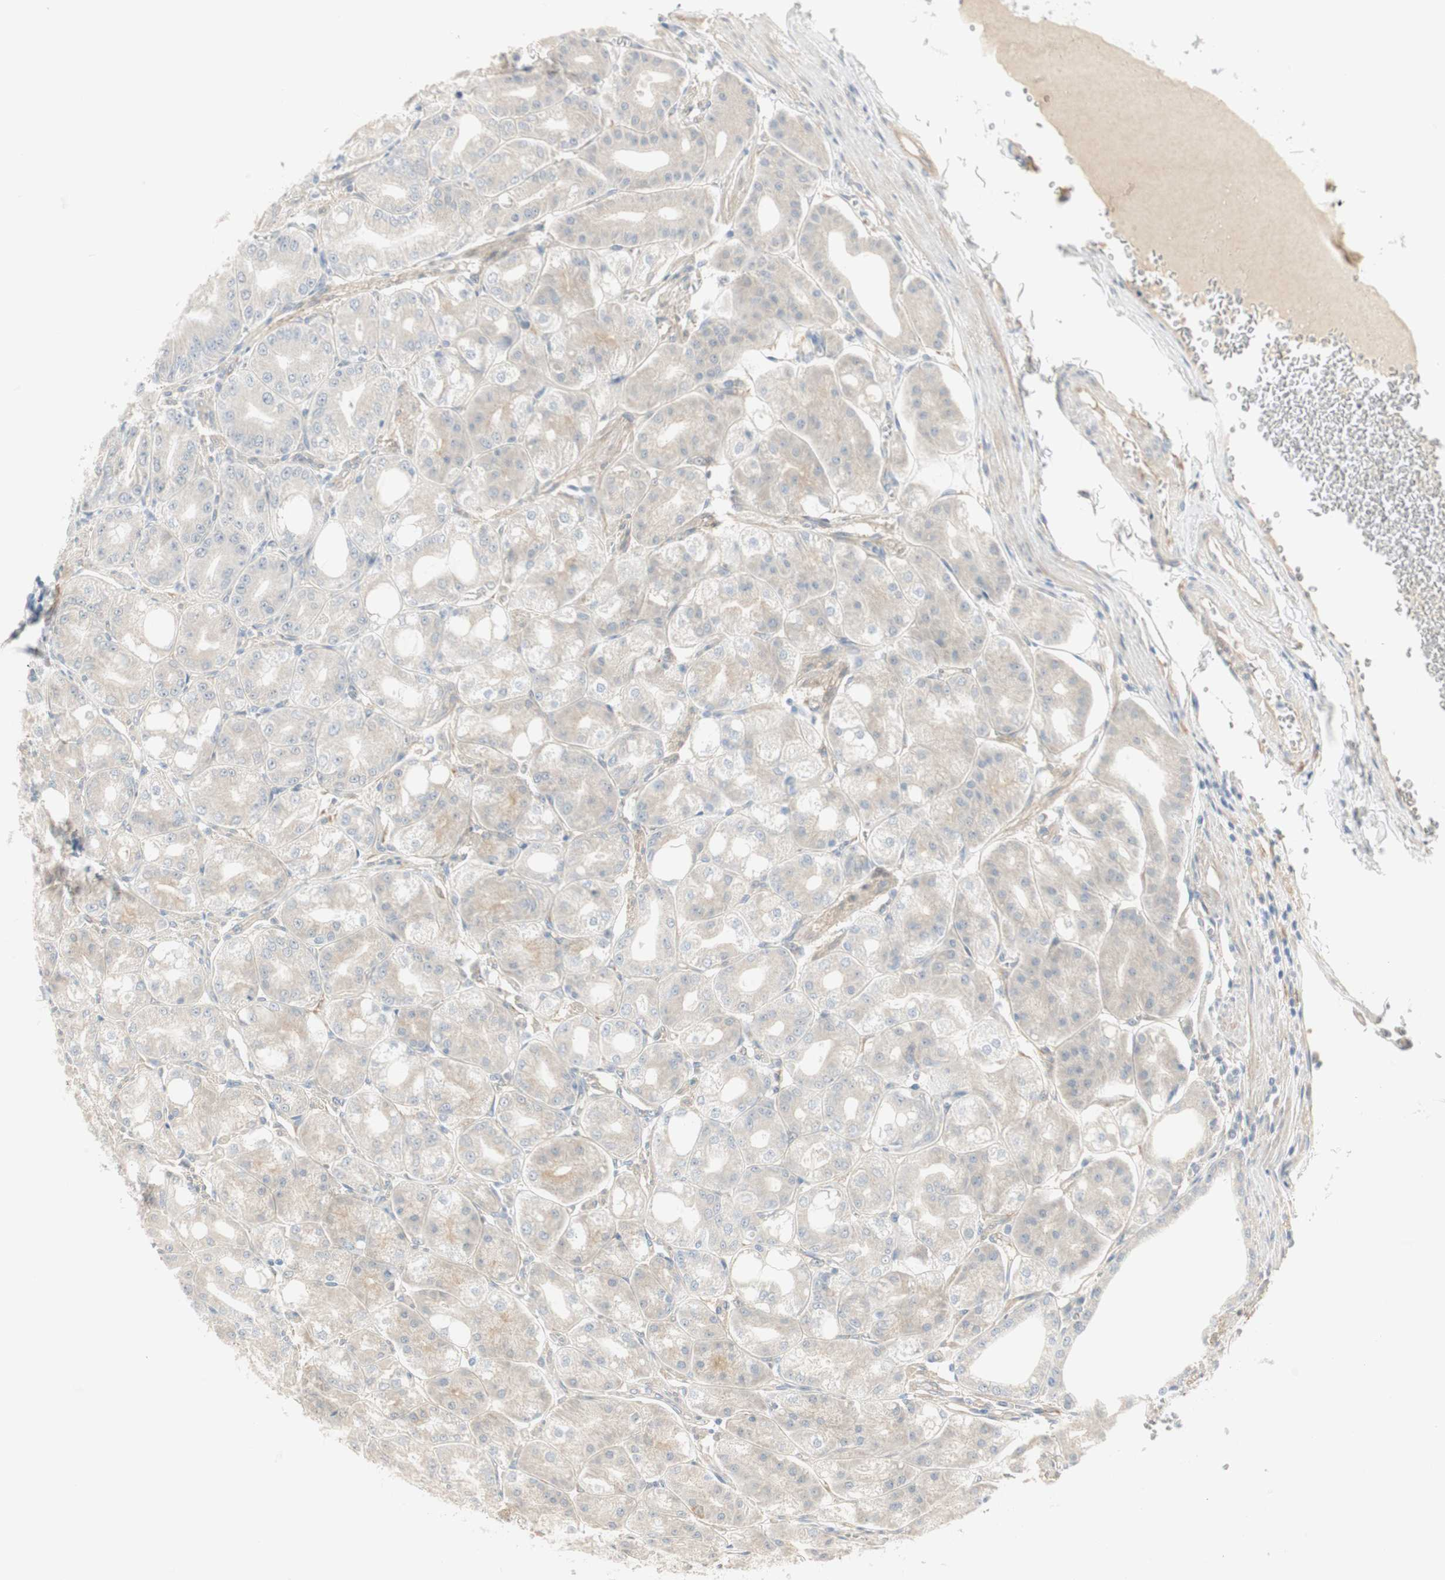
{"staining": {"intensity": "weak", "quantity": "<25%", "location": "cytoplasmic/membranous"}, "tissue": "stomach", "cell_type": "Glandular cells", "image_type": "normal", "snomed": [{"axis": "morphology", "description": "Normal tissue, NOS"}, {"axis": "topography", "description": "Stomach, lower"}], "caption": "Unremarkable stomach was stained to show a protein in brown. There is no significant expression in glandular cells. (DAB IHC with hematoxylin counter stain).", "gene": "STON1", "patient": {"sex": "male", "age": 71}}